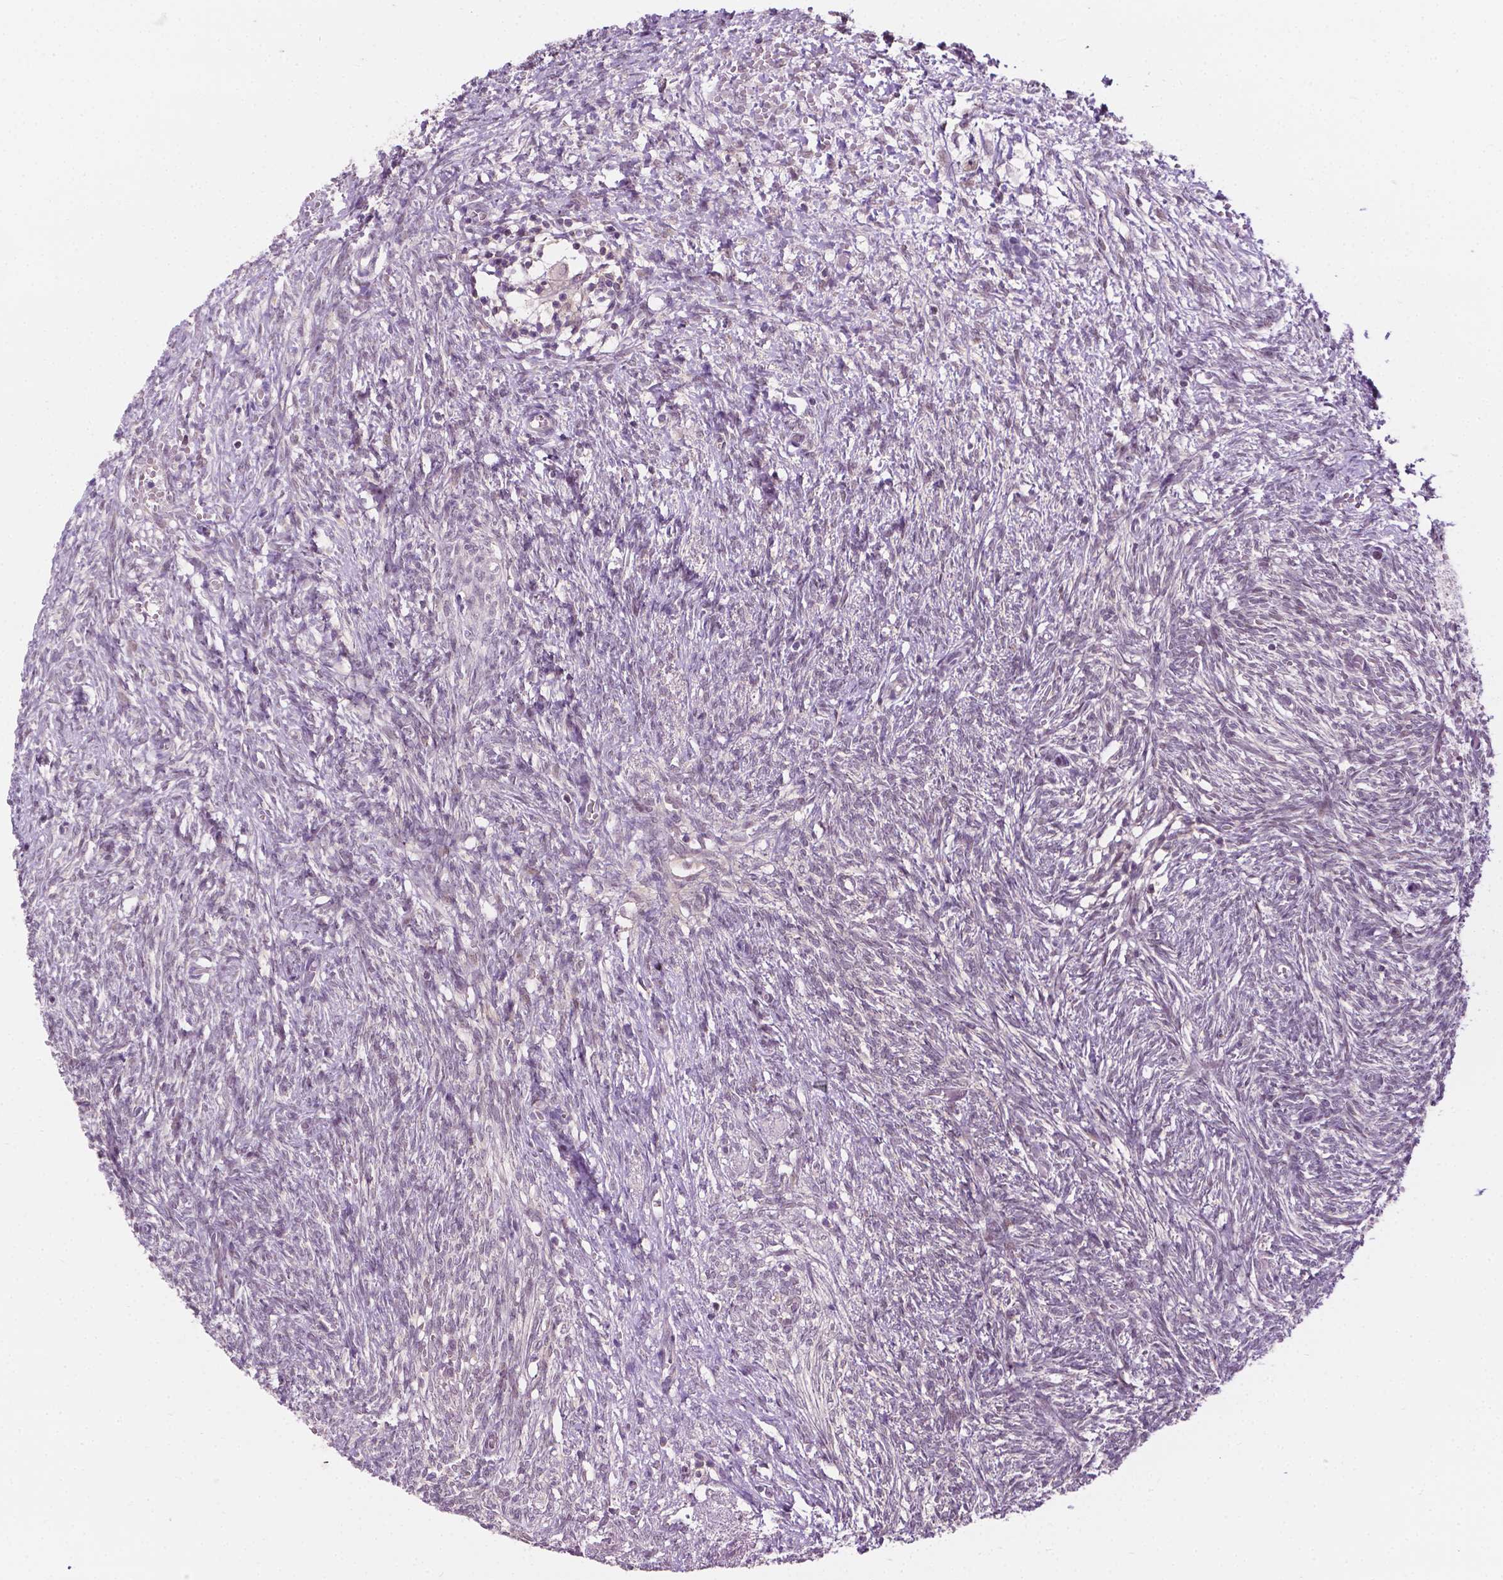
{"staining": {"intensity": "negative", "quantity": "none", "location": "none"}, "tissue": "ovary", "cell_type": "Follicle cells", "image_type": "normal", "snomed": [{"axis": "morphology", "description": "Normal tissue, NOS"}, {"axis": "topography", "description": "Ovary"}], "caption": "This is an immunohistochemistry (IHC) micrograph of benign ovary. There is no staining in follicle cells.", "gene": "DENND4A", "patient": {"sex": "female", "age": 46}}